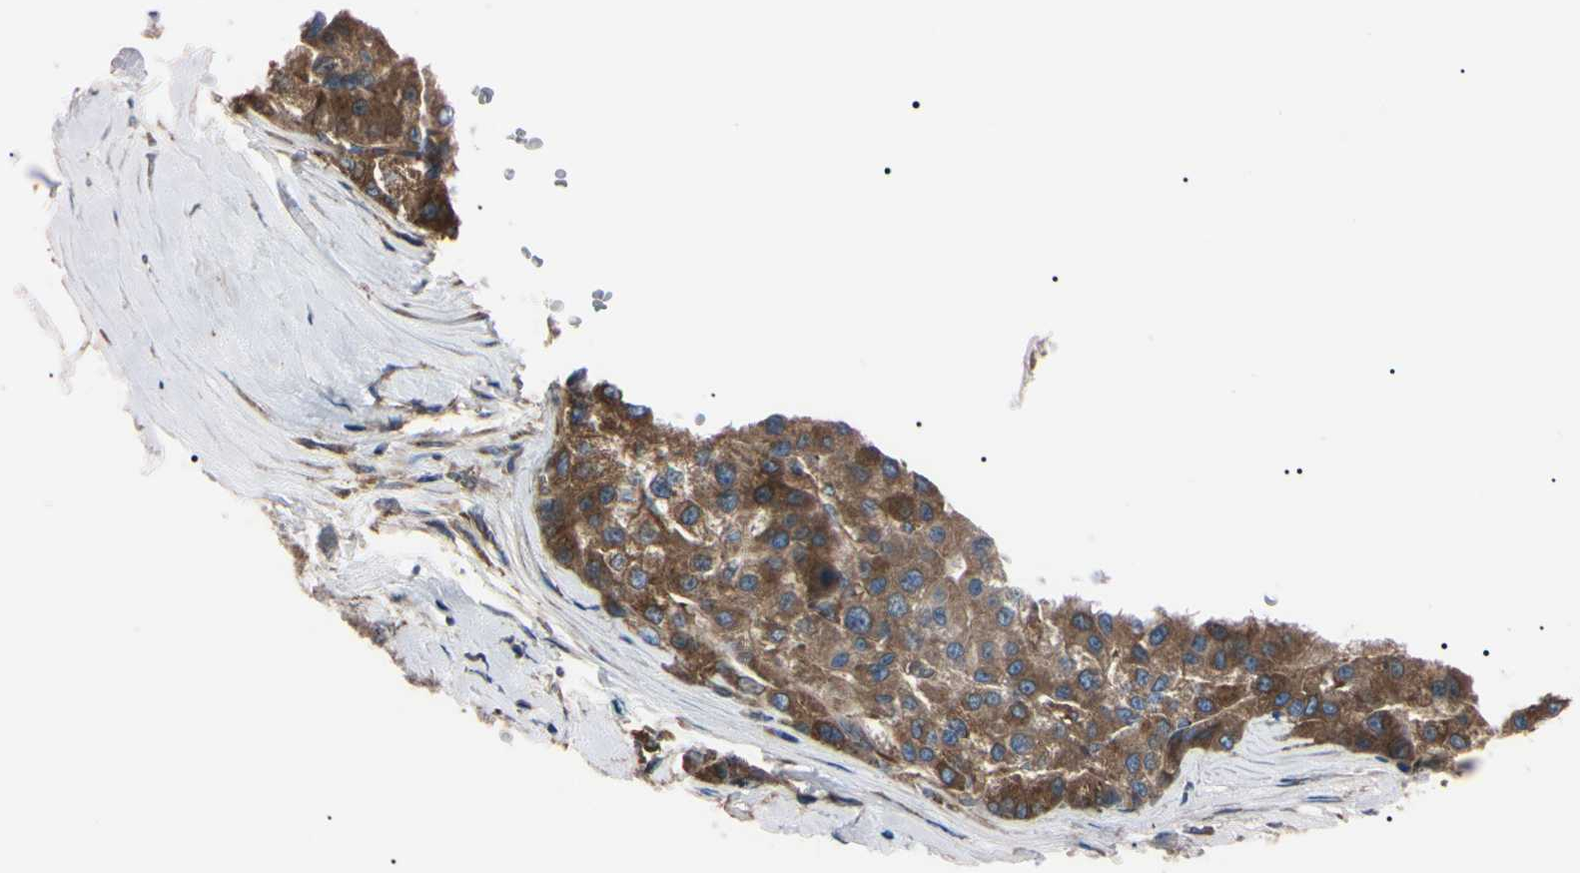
{"staining": {"intensity": "moderate", "quantity": "25%-75%", "location": "cytoplasmic/membranous"}, "tissue": "liver cancer", "cell_type": "Tumor cells", "image_type": "cancer", "snomed": [{"axis": "morphology", "description": "Carcinoma, Hepatocellular, NOS"}, {"axis": "topography", "description": "Liver"}], "caption": "About 25%-75% of tumor cells in human liver cancer display moderate cytoplasmic/membranous protein staining as visualized by brown immunohistochemical staining.", "gene": "PRKACA", "patient": {"sex": "male", "age": 80}}